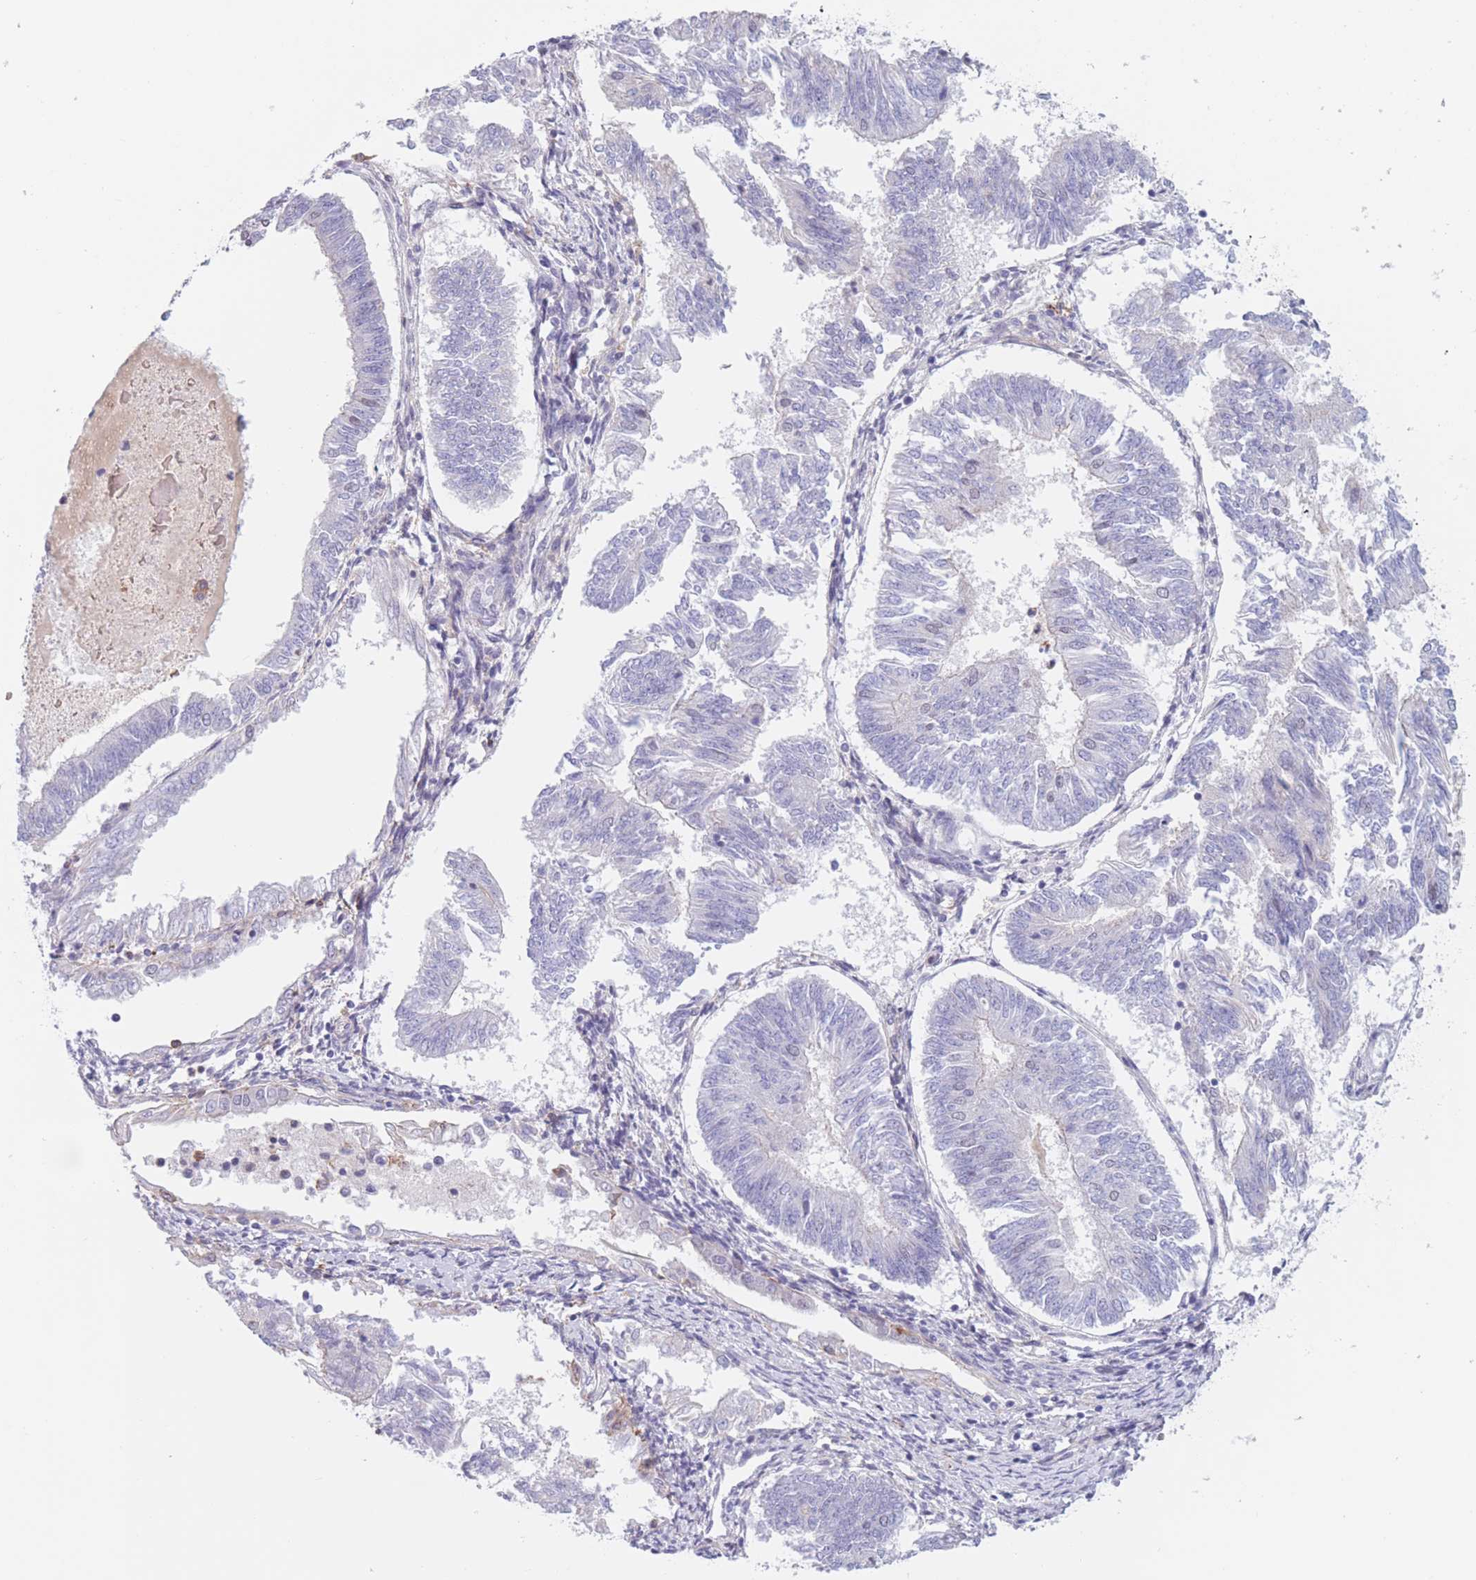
{"staining": {"intensity": "negative", "quantity": "none", "location": "none"}, "tissue": "endometrial cancer", "cell_type": "Tumor cells", "image_type": "cancer", "snomed": [{"axis": "morphology", "description": "Adenocarcinoma, NOS"}, {"axis": "topography", "description": "Endometrium"}], "caption": "DAB (3,3'-diaminobenzidine) immunohistochemical staining of endometrial adenocarcinoma reveals no significant staining in tumor cells.", "gene": "PODXL", "patient": {"sex": "female", "age": 58}}